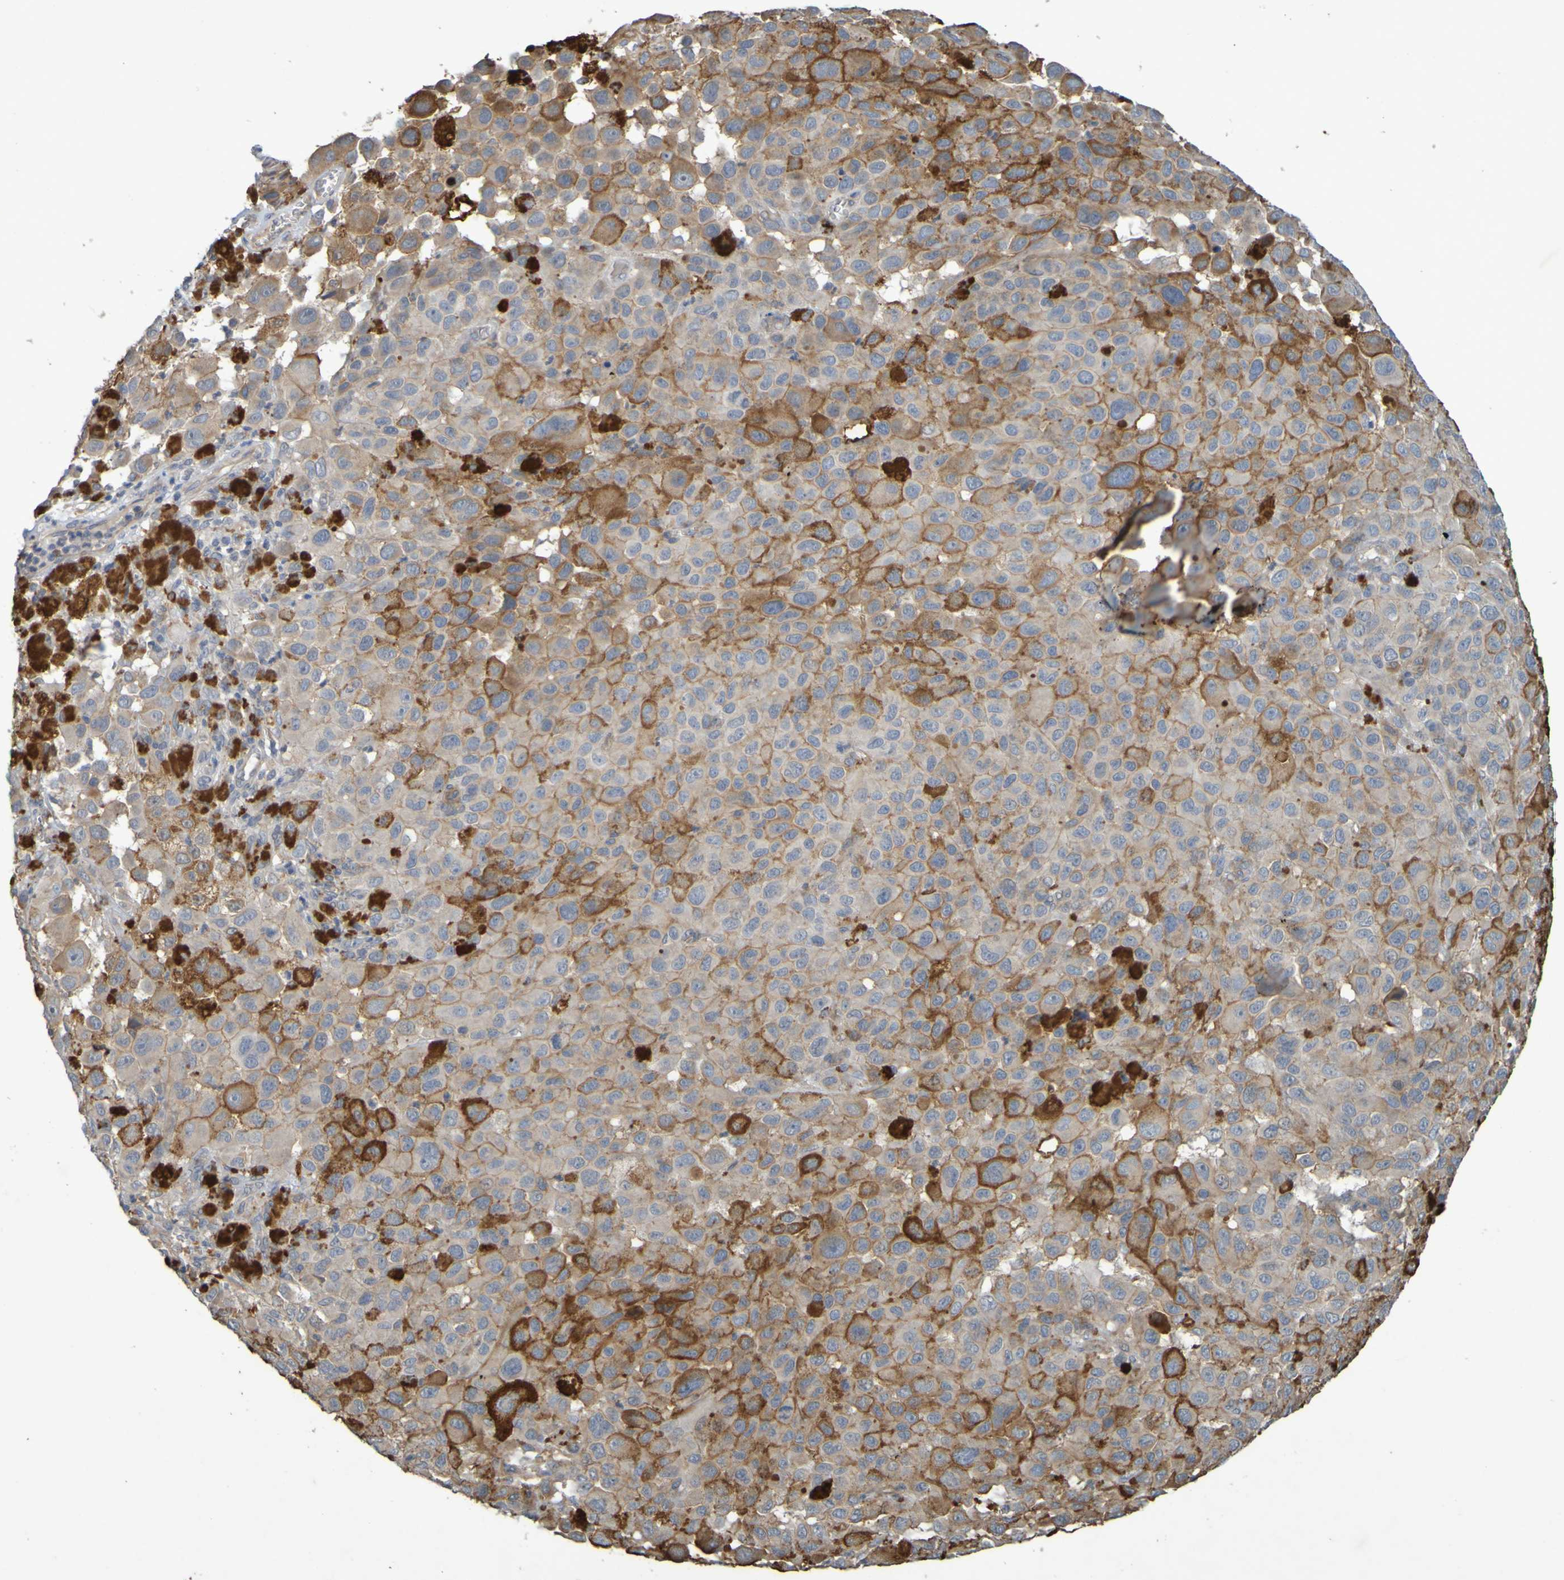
{"staining": {"intensity": "moderate", "quantity": "25%-75%", "location": "cytoplasmic/membranous"}, "tissue": "melanoma", "cell_type": "Tumor cells", "image_type": "cancer", "snomed": [{"axis": "morphology", "description": "Malignant melanoma, NOS"}, {"axis": "topography", "description": "Skin"}], "caption": "DAB (3,3'-diaminobenzidine) immunohistochemical staining of melanoma demonstrates moderate cytoplasmic/membranous protein positivity in approximately 25%-75% of tumor cells.", "gene": "B3GAT2", "patient": {"sex": "male", "age": 96}}